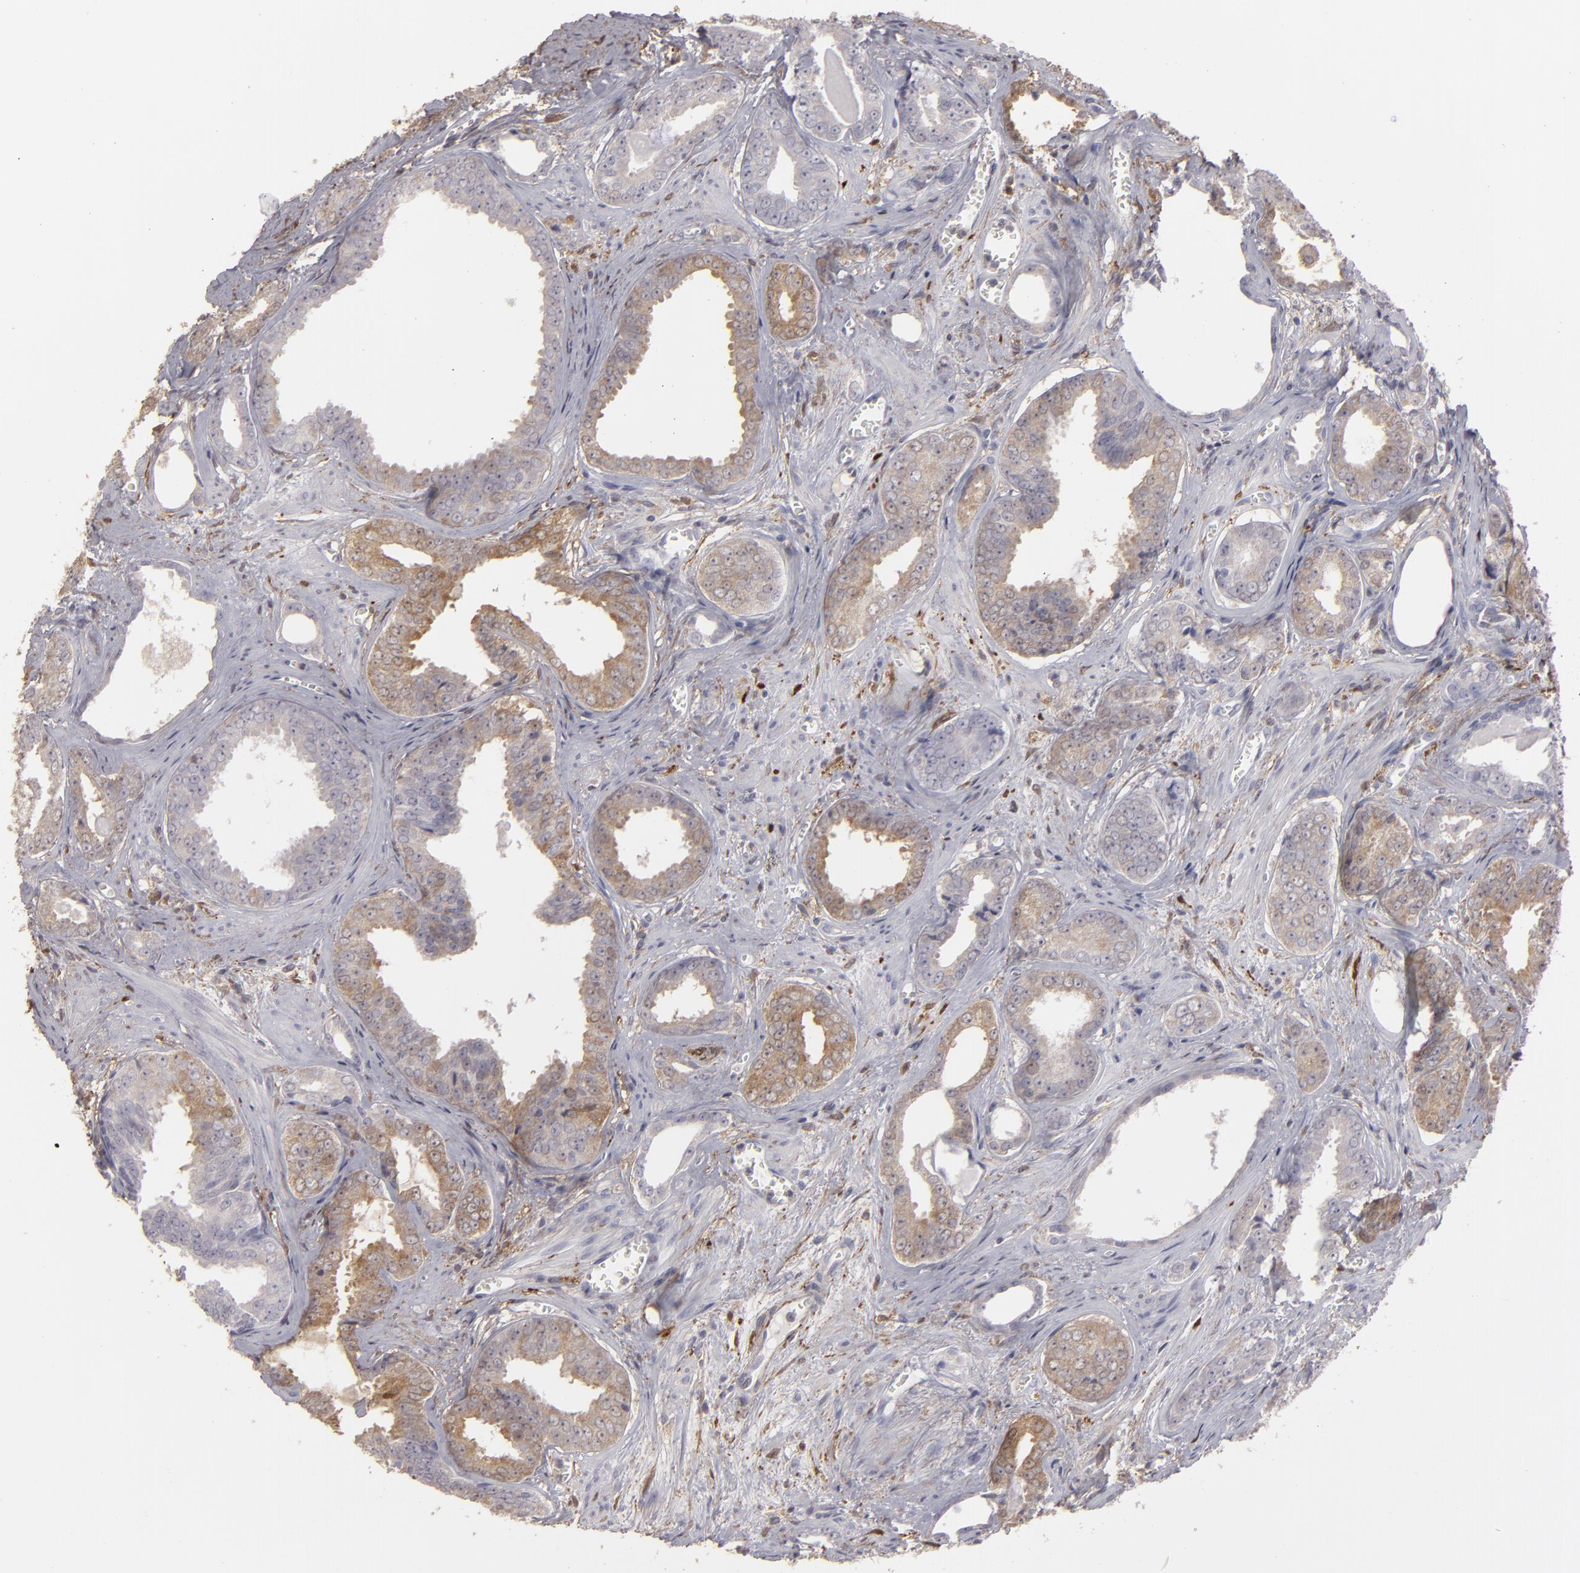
{"staining": {"intensity": "weak", "quantity": "25%-75%", "location": "cytoplasmic/membranous"}, "tissue": "prostate cancer", "cell_type": "Tumor cells", "image_type": "cancer", "snomed": [{"axis": "morphology", "description": "Adenocarcinoma, High grade"}, {"axis": "topography", "description": "Prostate"}], "caption": "Human high-grade adenocarcinoma (prostate) stained with a brown dye exhibits weak cytoplasmic/membranous positive staining in about 25%-75% of tumor cells.", "gene": "SEMA3G", "patient": {"sex": "male", "age": 70}}